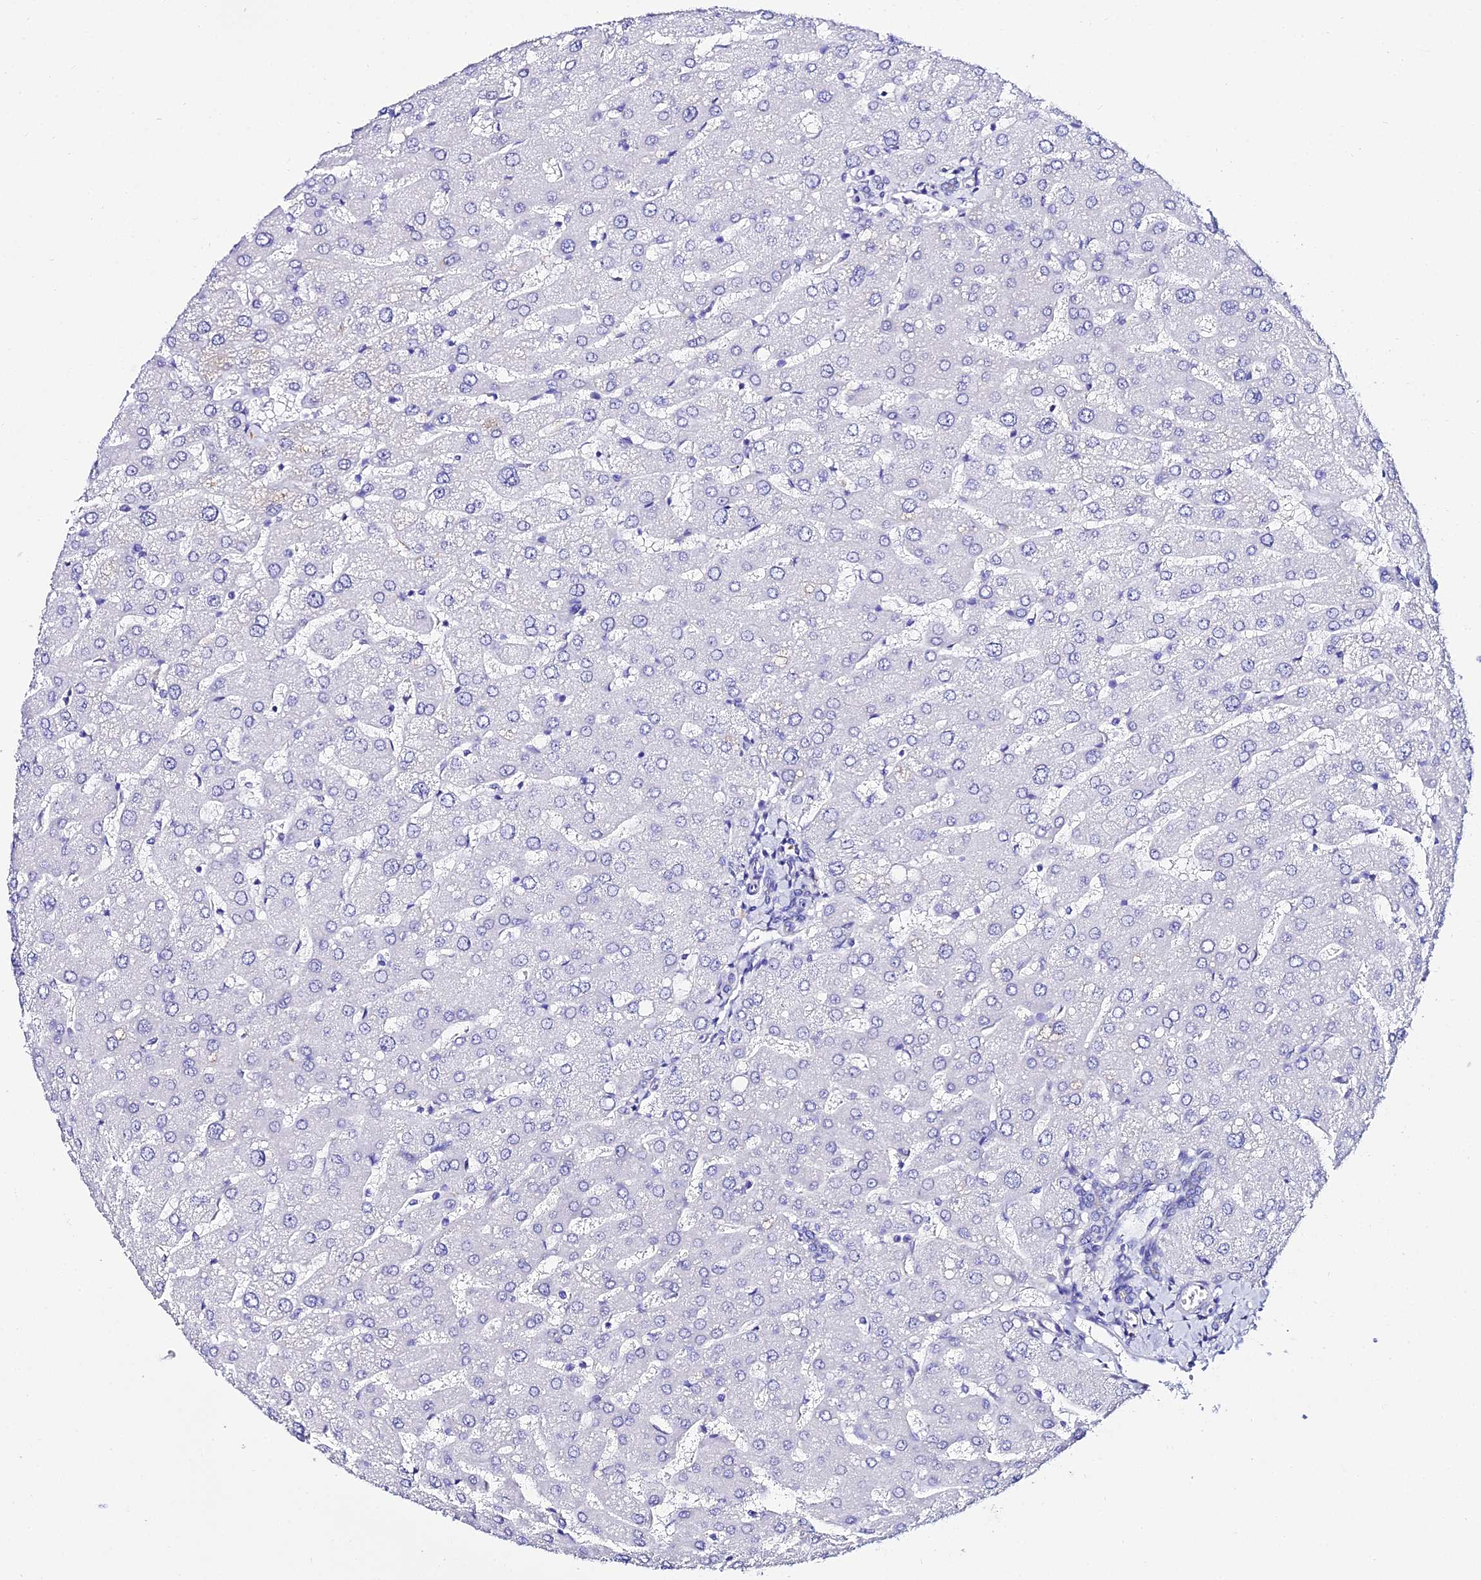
{"staining": {"intensity": "negative", "quantity": "none", "location": "none"}, "tissue": "liver", "cell_type": "Cholangiocytes", "image_type": "normal", "snomed": [{"axis": "morphology", "description": "Normal tissue, NOS"}, {"axis": "topography", "description": "Liver"}], "caption": "Immunohistochemical staining of normal human liver demonstrates no significant positivity in cholangiocytes.", "gene": "TMEM117", "patient": {"sex": "male", "age": 55}}